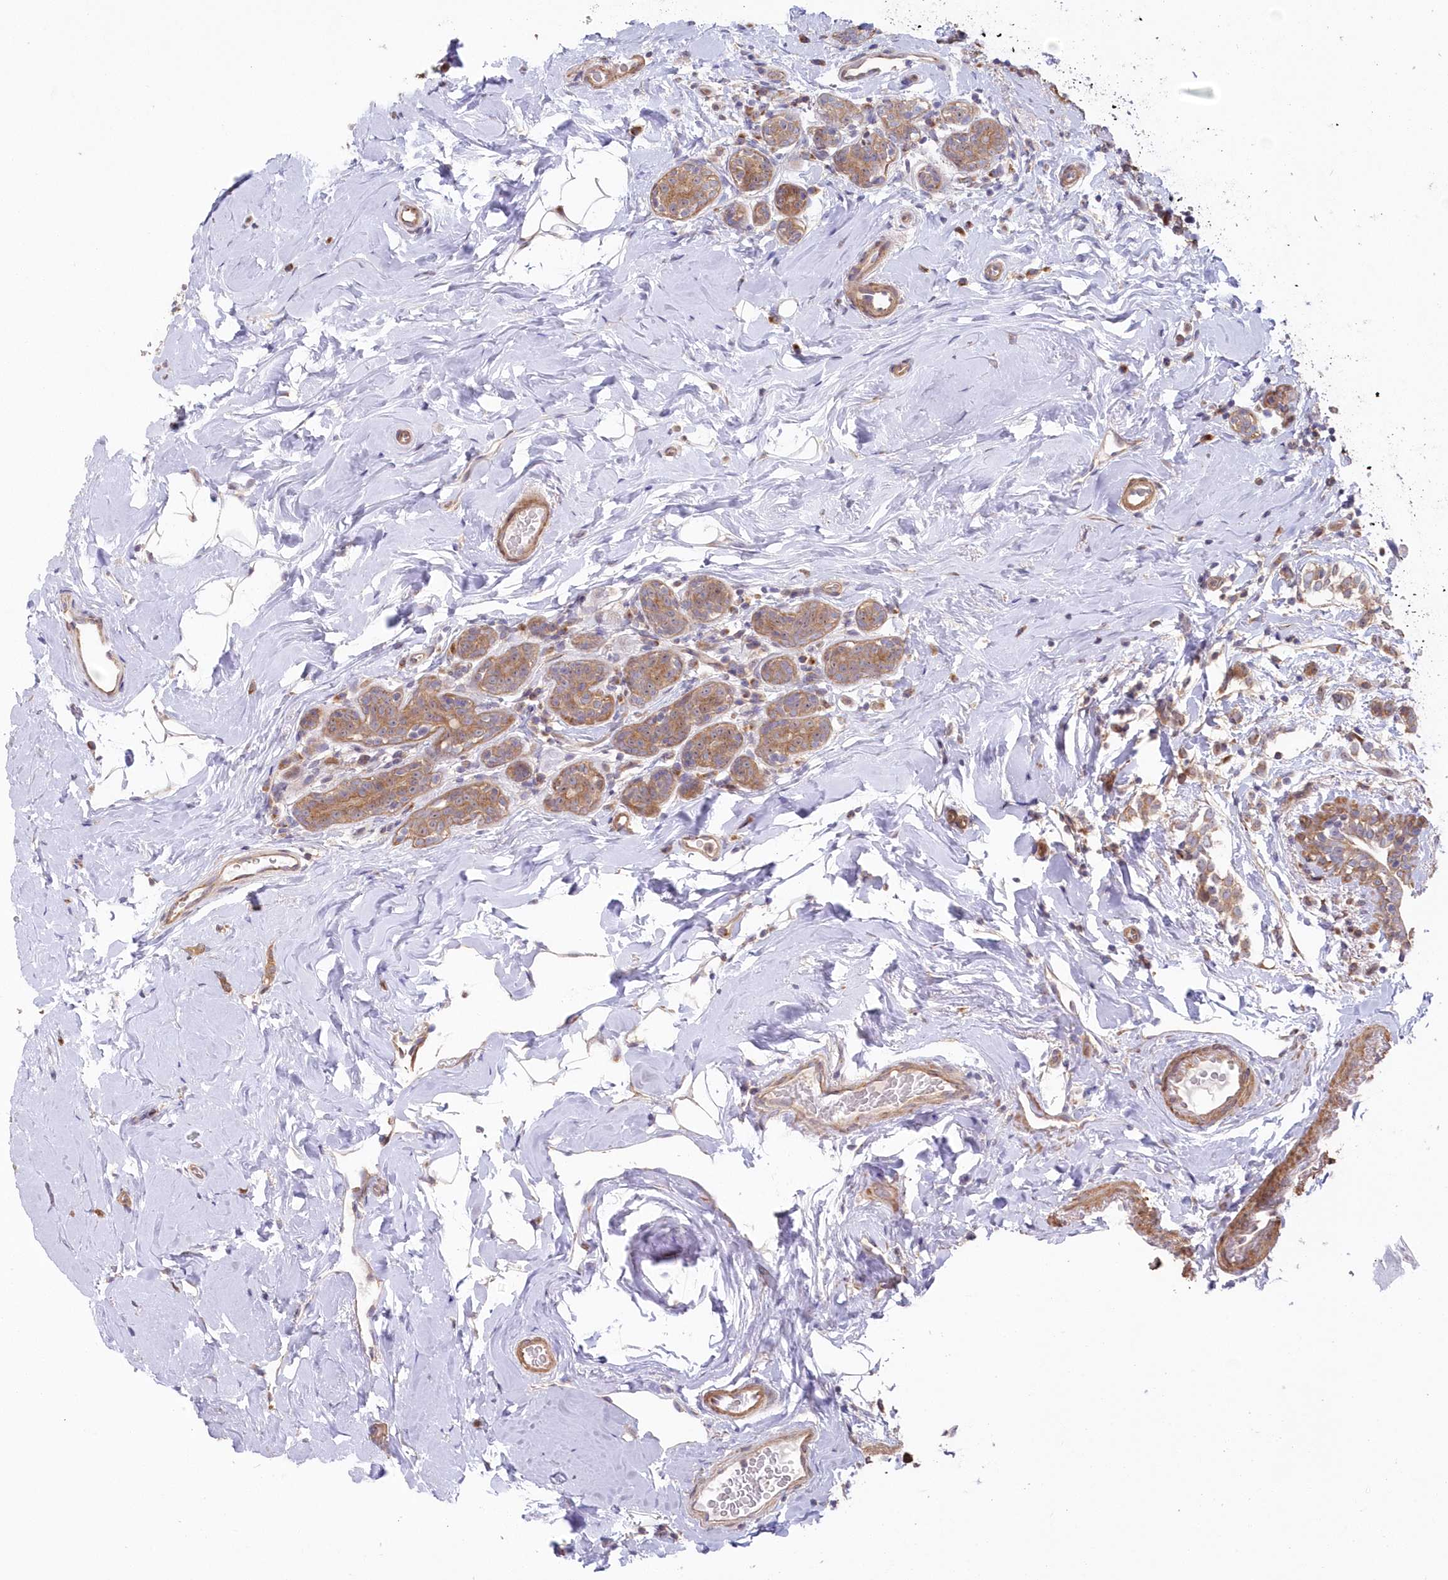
{"staining": {"intensity": "moderate", "quantity": ">75%", "location": "cytoplasmic/membranous"}, "tissue": "breast cancer", "cell_type": "Tumor cells", "image_type": "cancer", "snomed": [{"axis": "morphology", "description": "Normal tissue, NOS"}, {"axis": "morphology", "description": "Lobular carcinoma"}, {"axis": "topography", "description": "Breast"}], "caption": "Breast cancer (lobular carcinoma) stained with a brown dye displays moderate cytoplasmic/membranous positive staining in about >75% of tumor cells.", "gene": "TBCA", "patient": {"sex": "female", "age": 47}}